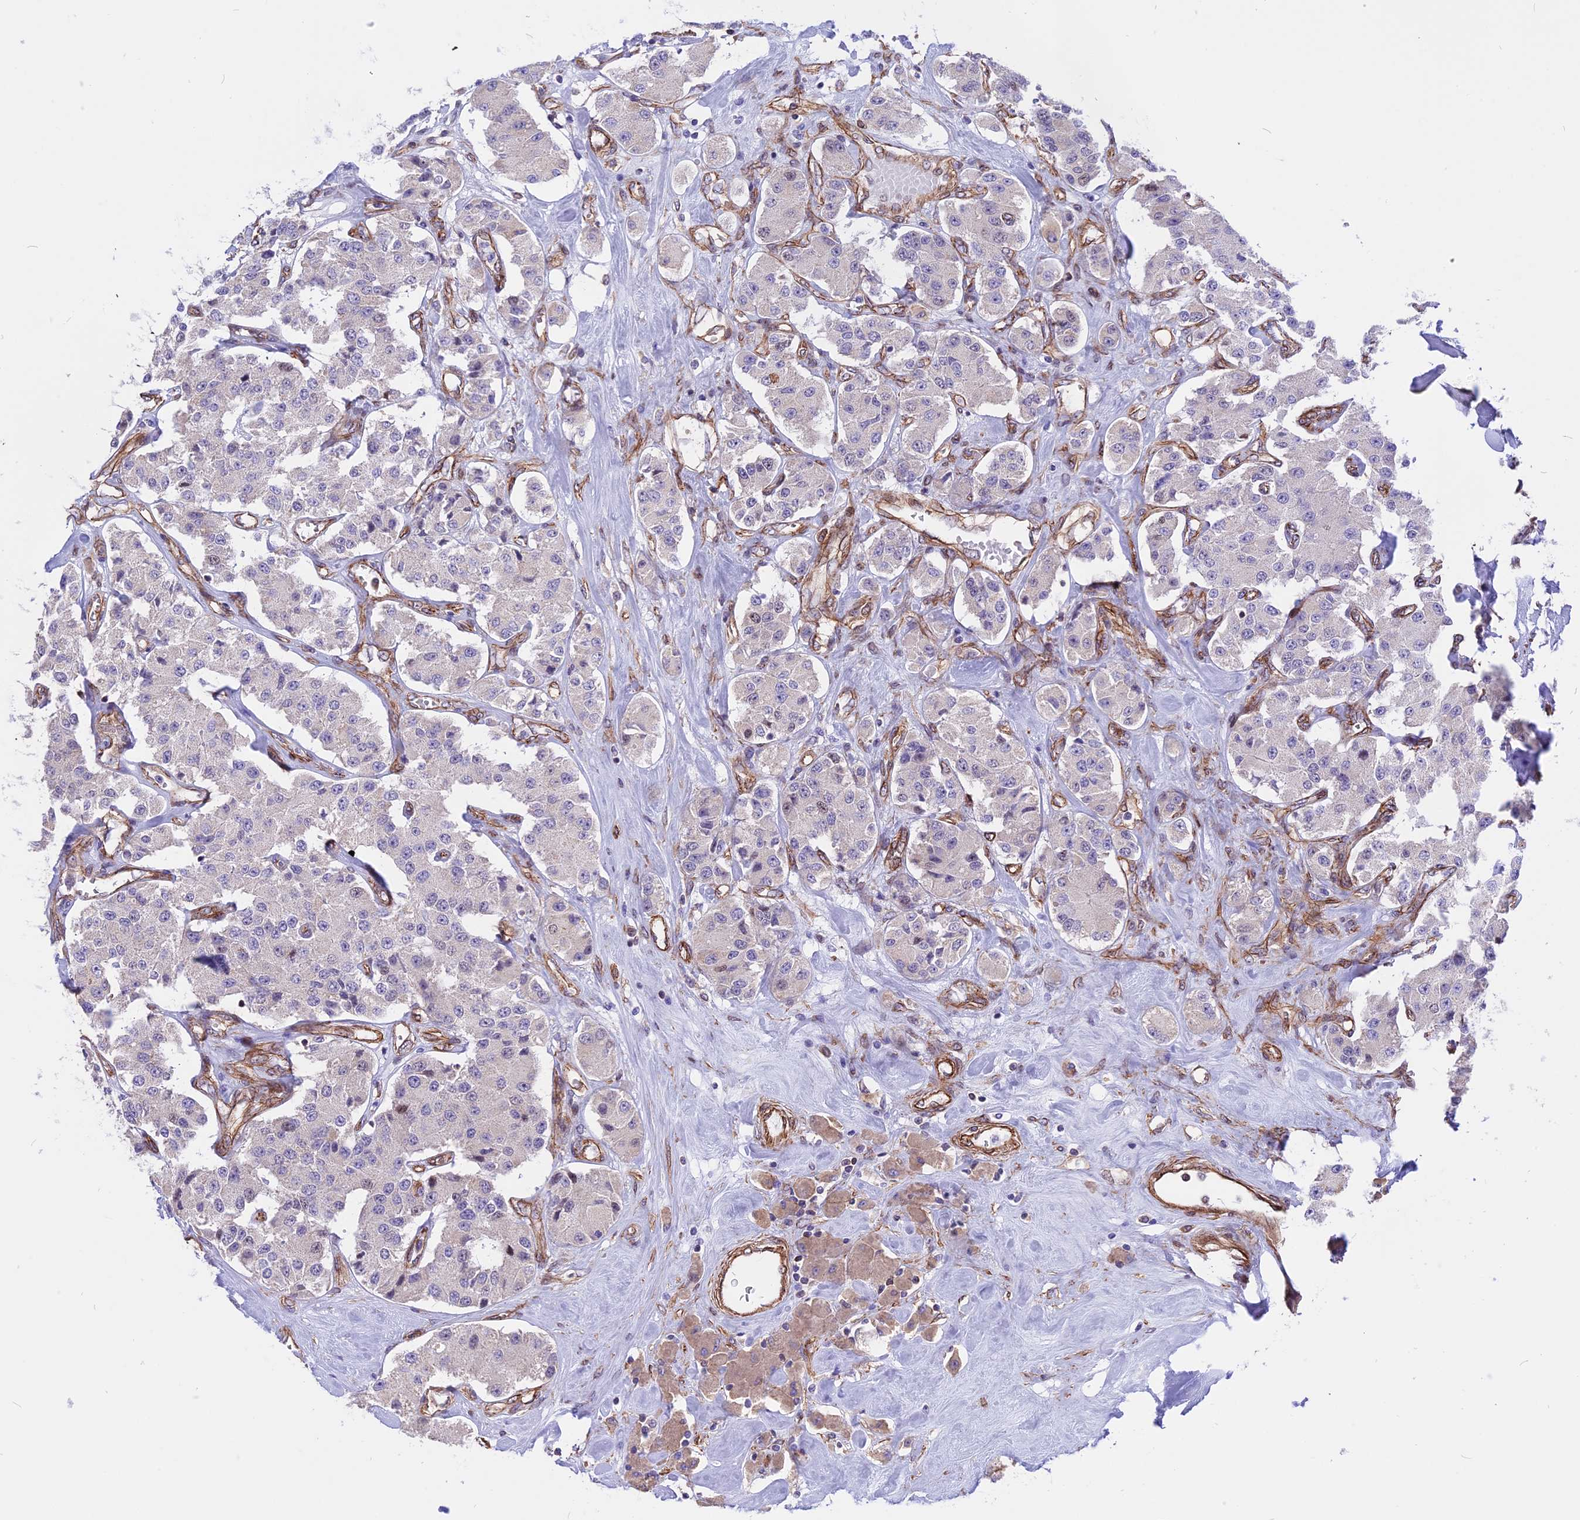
{"staining": {"intensity": "negative", "quantity": "none", "location": "none"}, "tissue": "carcinoid", "cell_type": "Tumor cells", "image_type": "cancer", "snomed": [{"axis": "morphology", "description": "Carcinoid, malignant, NOS"}, {"axis": "topography", "description": "Pancreas"}], "caption": "Immunohistochemistry (IHC) photomicrograph of human carcinoid (malignant) stained for a protein (brown), which shows no staining in tumor cells.", "gene": "R3HDM4", "patient": {"sex": "male", "age": 41}}